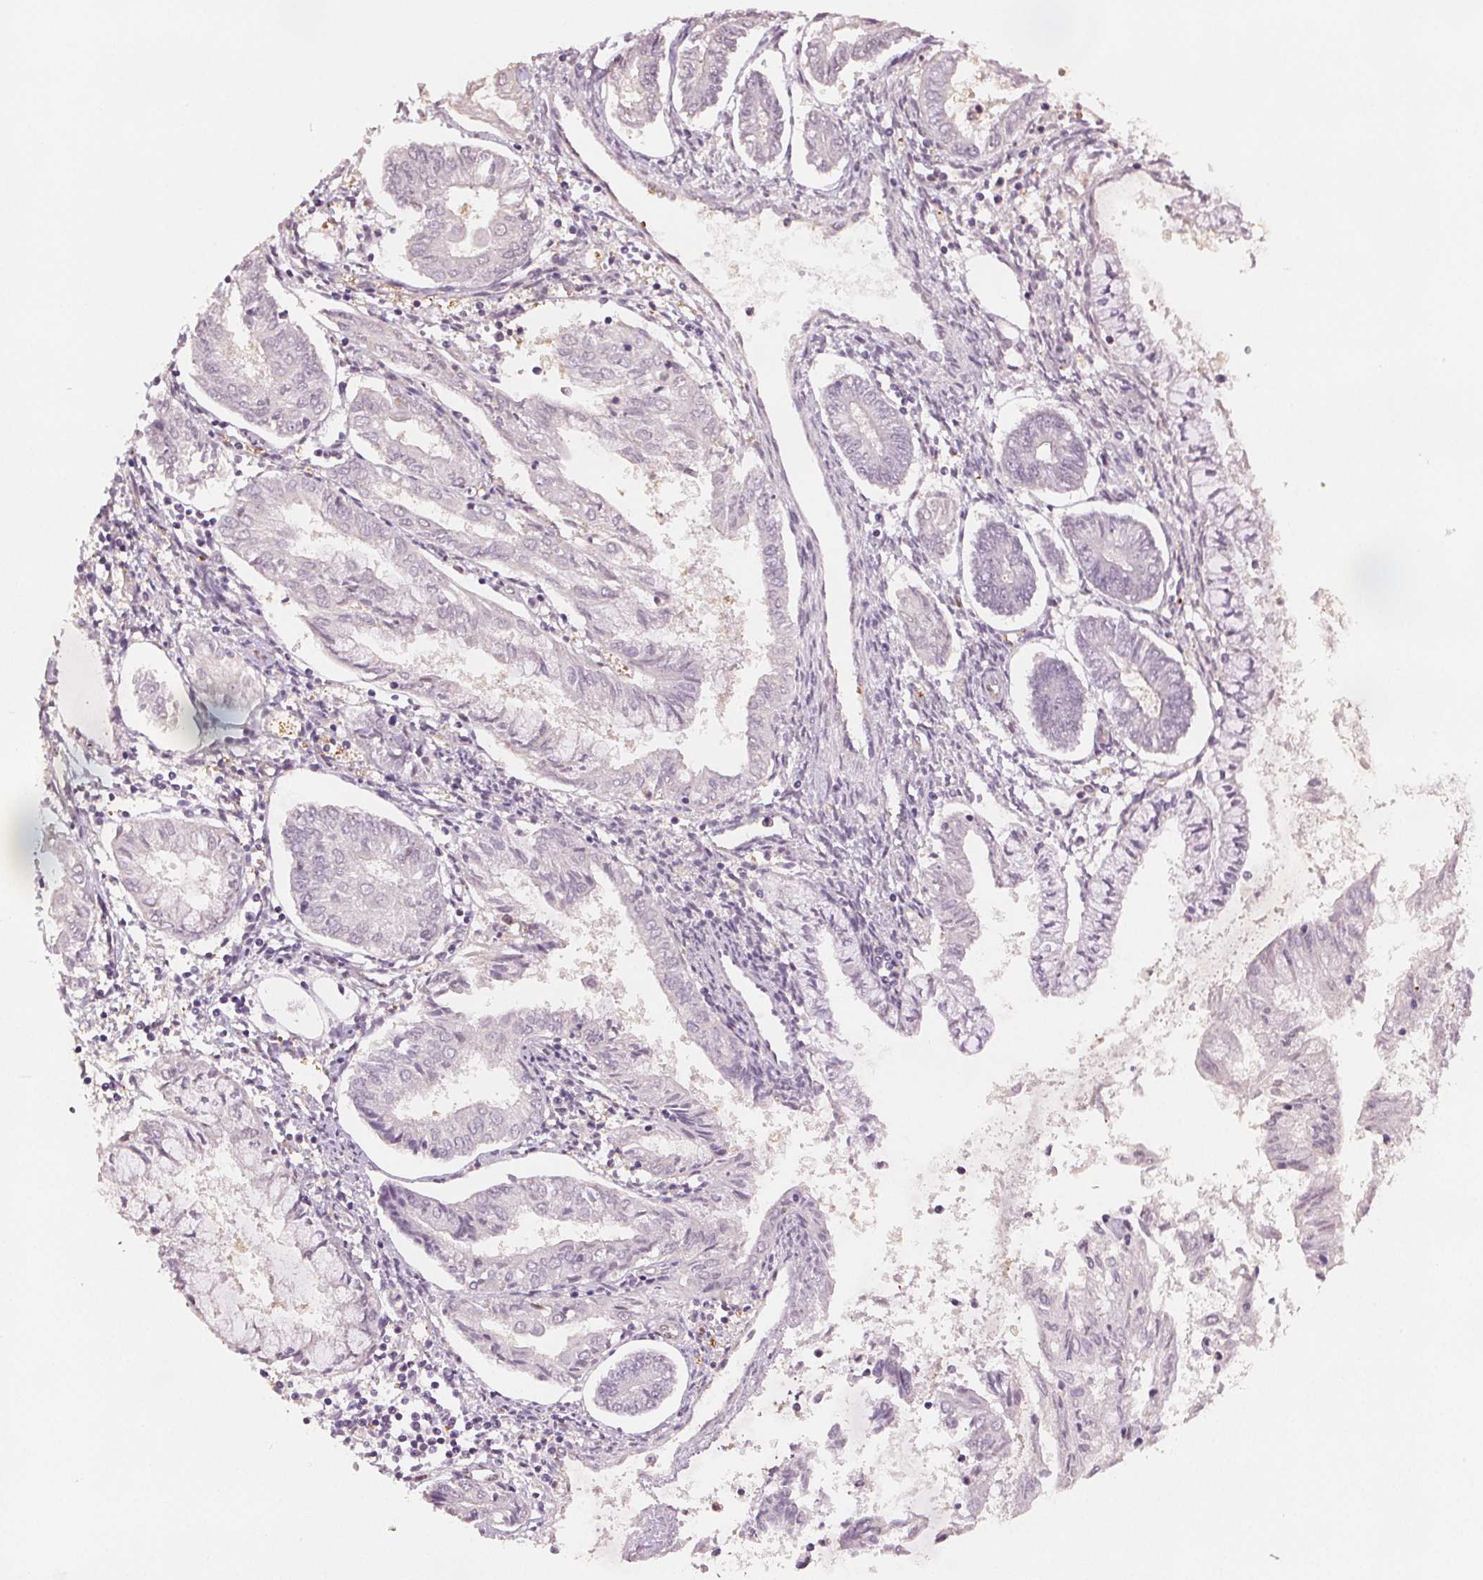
{"staining": {"intensity": "negative", "quantity": "none", "location": "none"}, "tissue": "endometrial cancer", "cell_type": "Tumor cells", "image_type": "cancer", "snomed": [{"axis": "morphology", "description": "Adenocarcinoma, NOS"}, {"axis": "topography", "description": "Endometrium"}], "caption": "Adenocarcinoma (endometrial) was stained to show a protein in brown. There is no significant positivity in tumor cells. Nuclei are stained in blue.", "gene": "DIAPH2", "patient": {"sex": "female", "age": 68}}